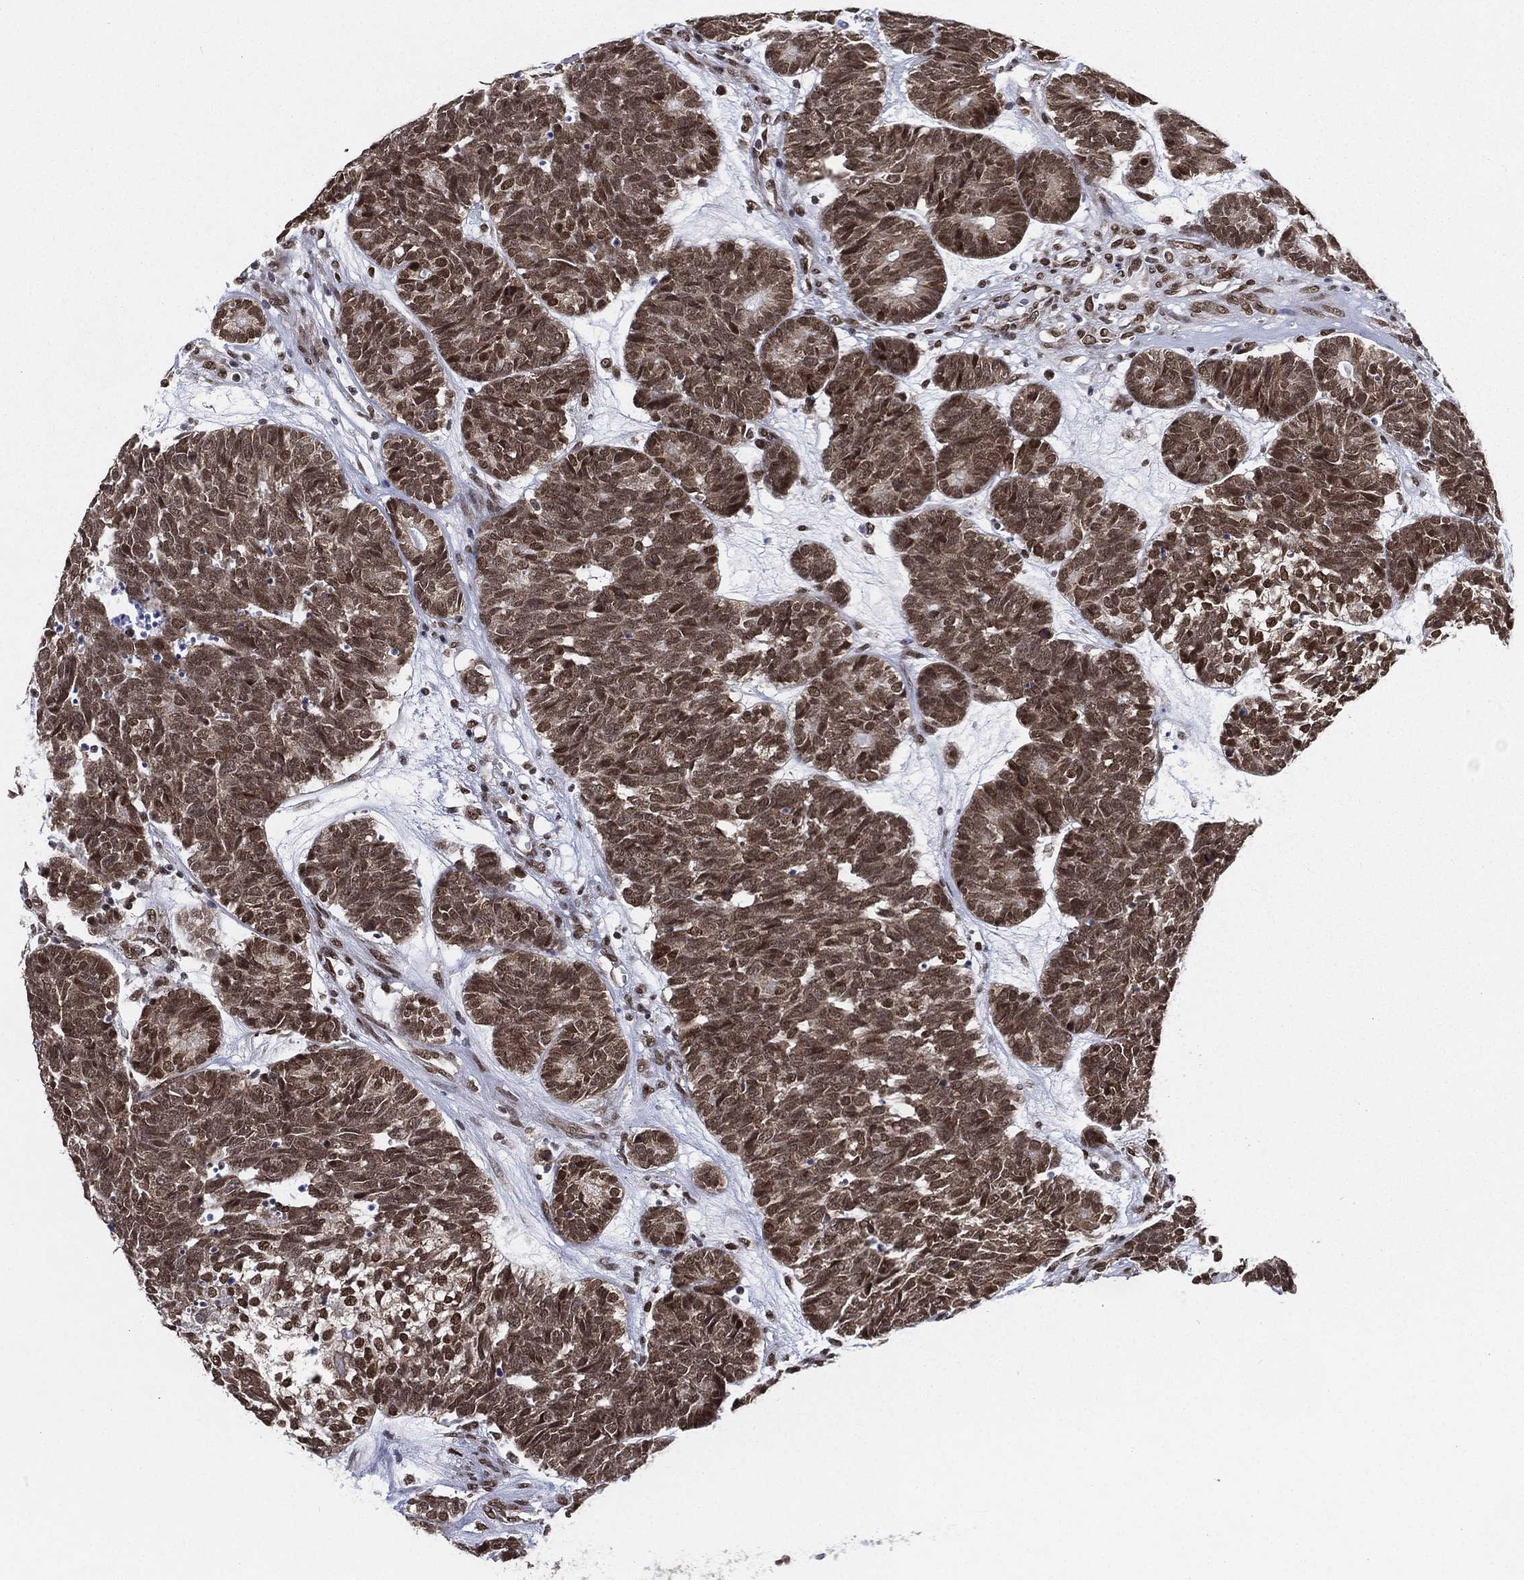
{"staining": {"intensity": "moderate", "quantity": ">75%", "location": "nuclear"}, "tissue": "head and neck cancer", "cell_type": "Tumor cells", "image_type": "cancer", "snomed": [{"axis": "morphology", "description": "Adenocarcinoma, NOS"}, {"axis": "topography", "description": "Head-Neck"}], "caption": "Protein staining of head and neck adenocarcinoma tissue exhibits moderate nuclear staining in about >75% of tumor cells. (Brightfield microscopy of DAB IHC at high magnification).", "gene": "FUBP3", "patient": {"sex": "female", "age": 81}}